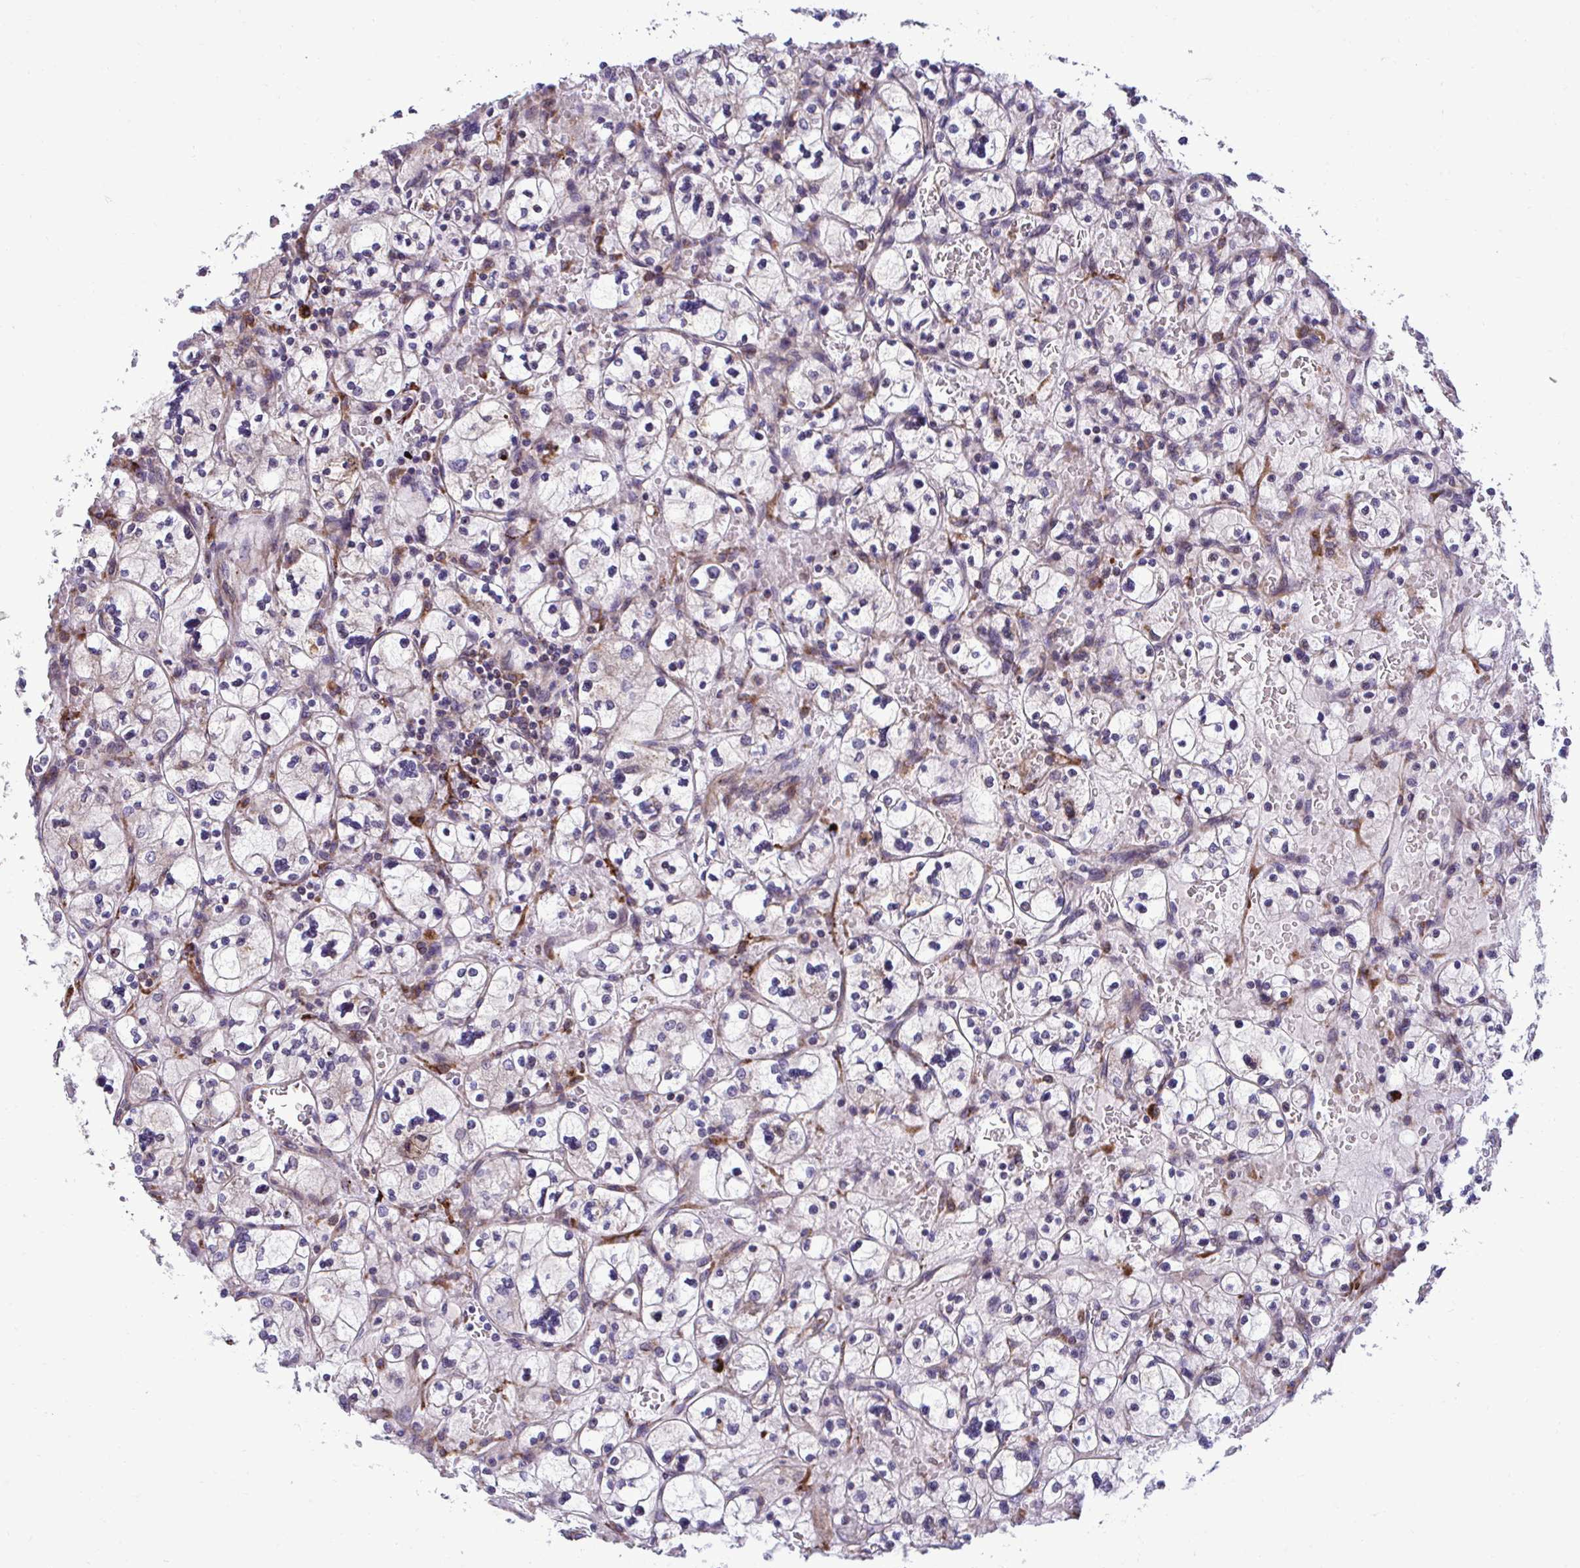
{"staining": {"intensity": "negative", "quantity": "none", "location": "none"}, "tissue": "renal cancer", "cell_type": "Tumor cells", "image_type": "cancer", "snomed": [{"axis": "morphology", "description": "Adenocarcinoma, NOS"}, {"axis": "topography", "description": "Kidney"}], "caption": "Immunohistochemical staining of human renal cancer (adenocarcinoma) demonstrates no significant positivity in tumor cells.", "gene": "LIMS1", "patient": {"sex": "female", "age": 83}}